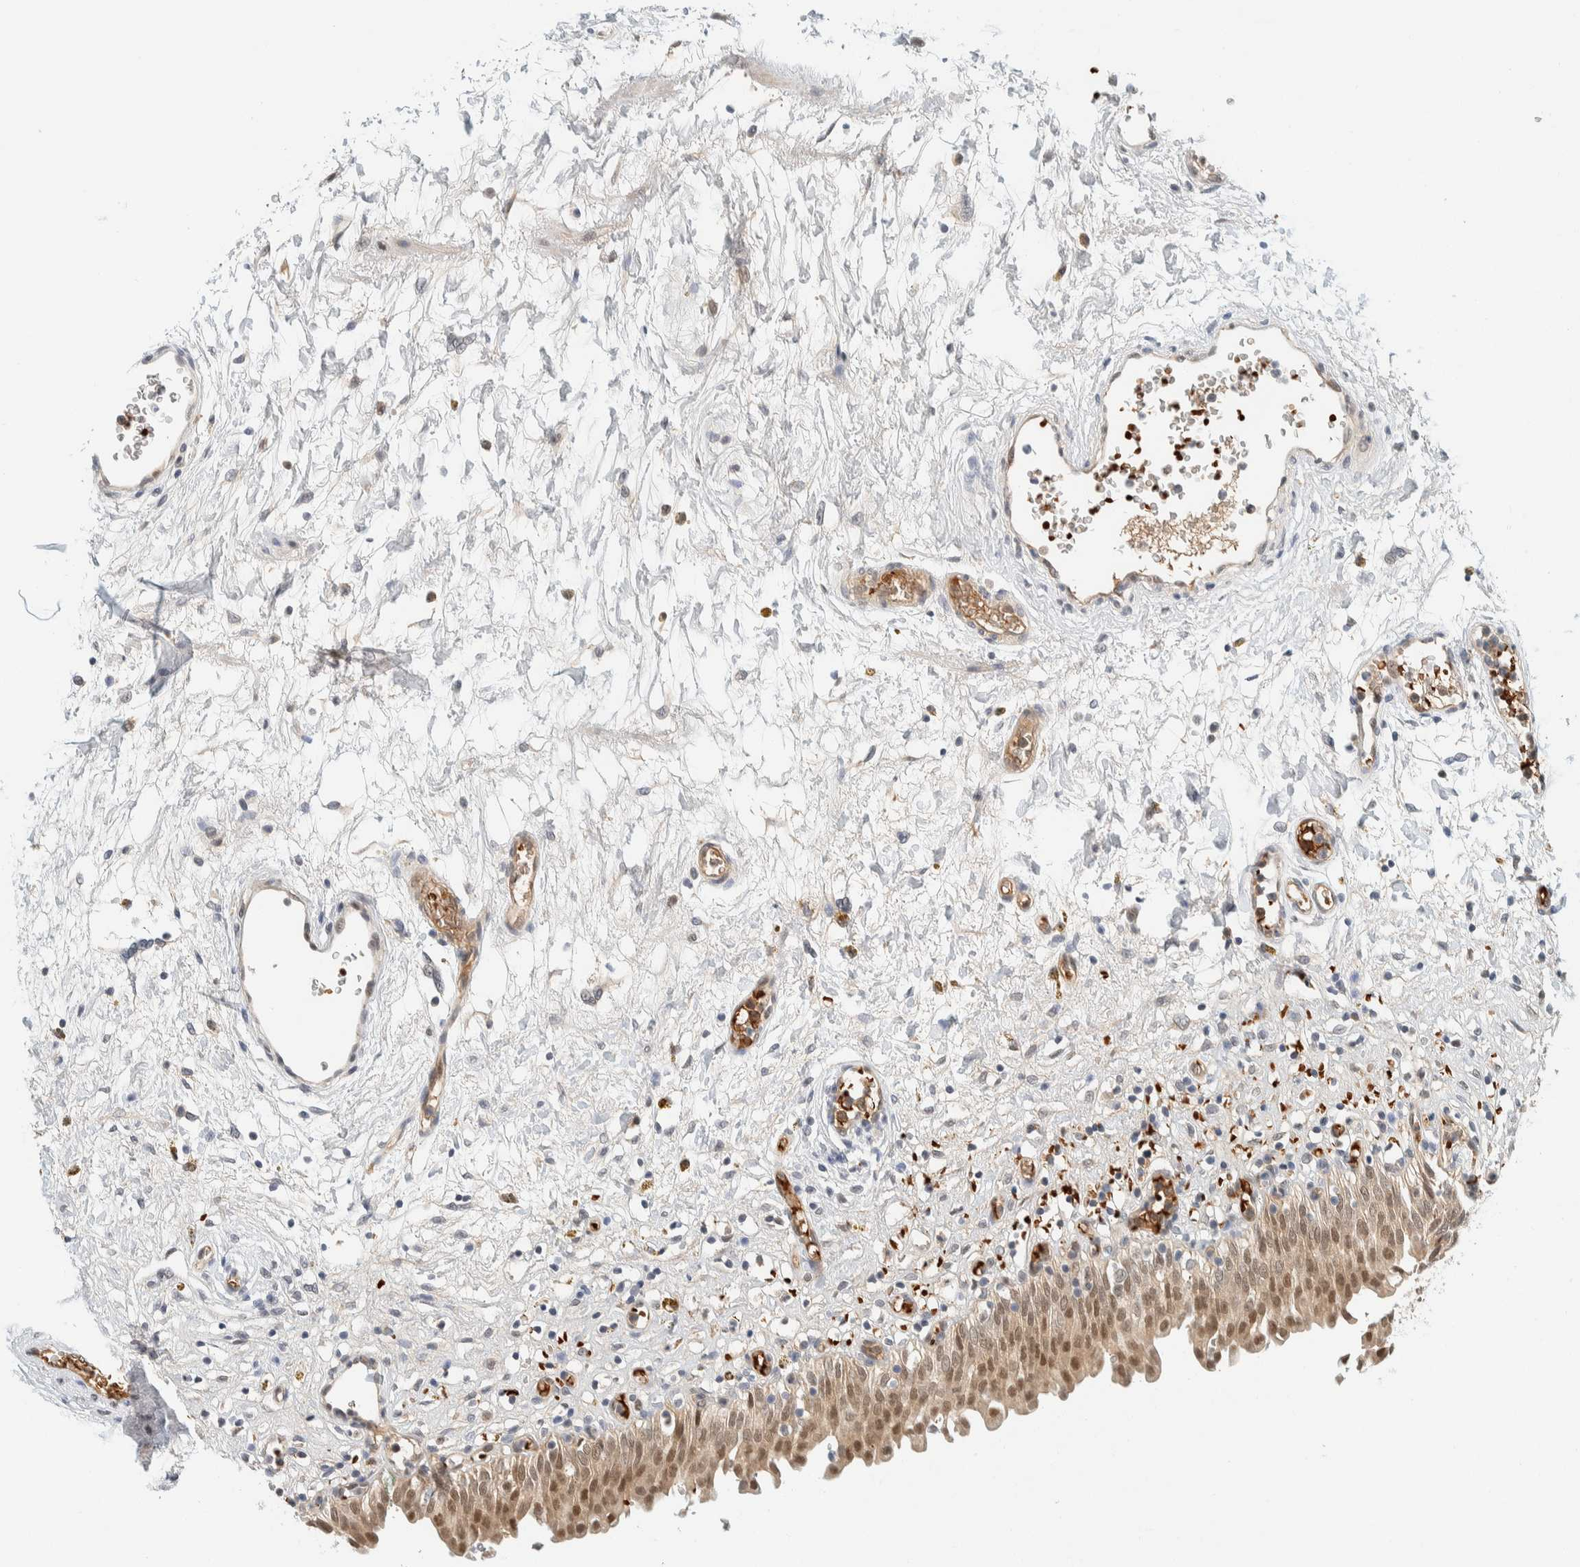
{"staining": {"intensity": "moderate", "quantity": ">75%", "location": "cytoplasmic/membranous,nuclear"}, "tissue": "urinary bladder", "cell_type": "Urothelial cells", "image_type": "normal", "snomed": [{"axis": "morphology", "description": "Urothelial carcinoma, High grade"}, {"axis": "topography", "description": "Urinary bladder"}], "caption": "Benign urinary bladder shows moderate cytoplasmic/membranous,nuclear staining in approximately >75% of urothelial cells, visualized by immunohistochemistry. (IHC, brightfield microscopy, high magnification).", "gene": "TSTD2", "patient": {"sex": "male", "age": 46}}